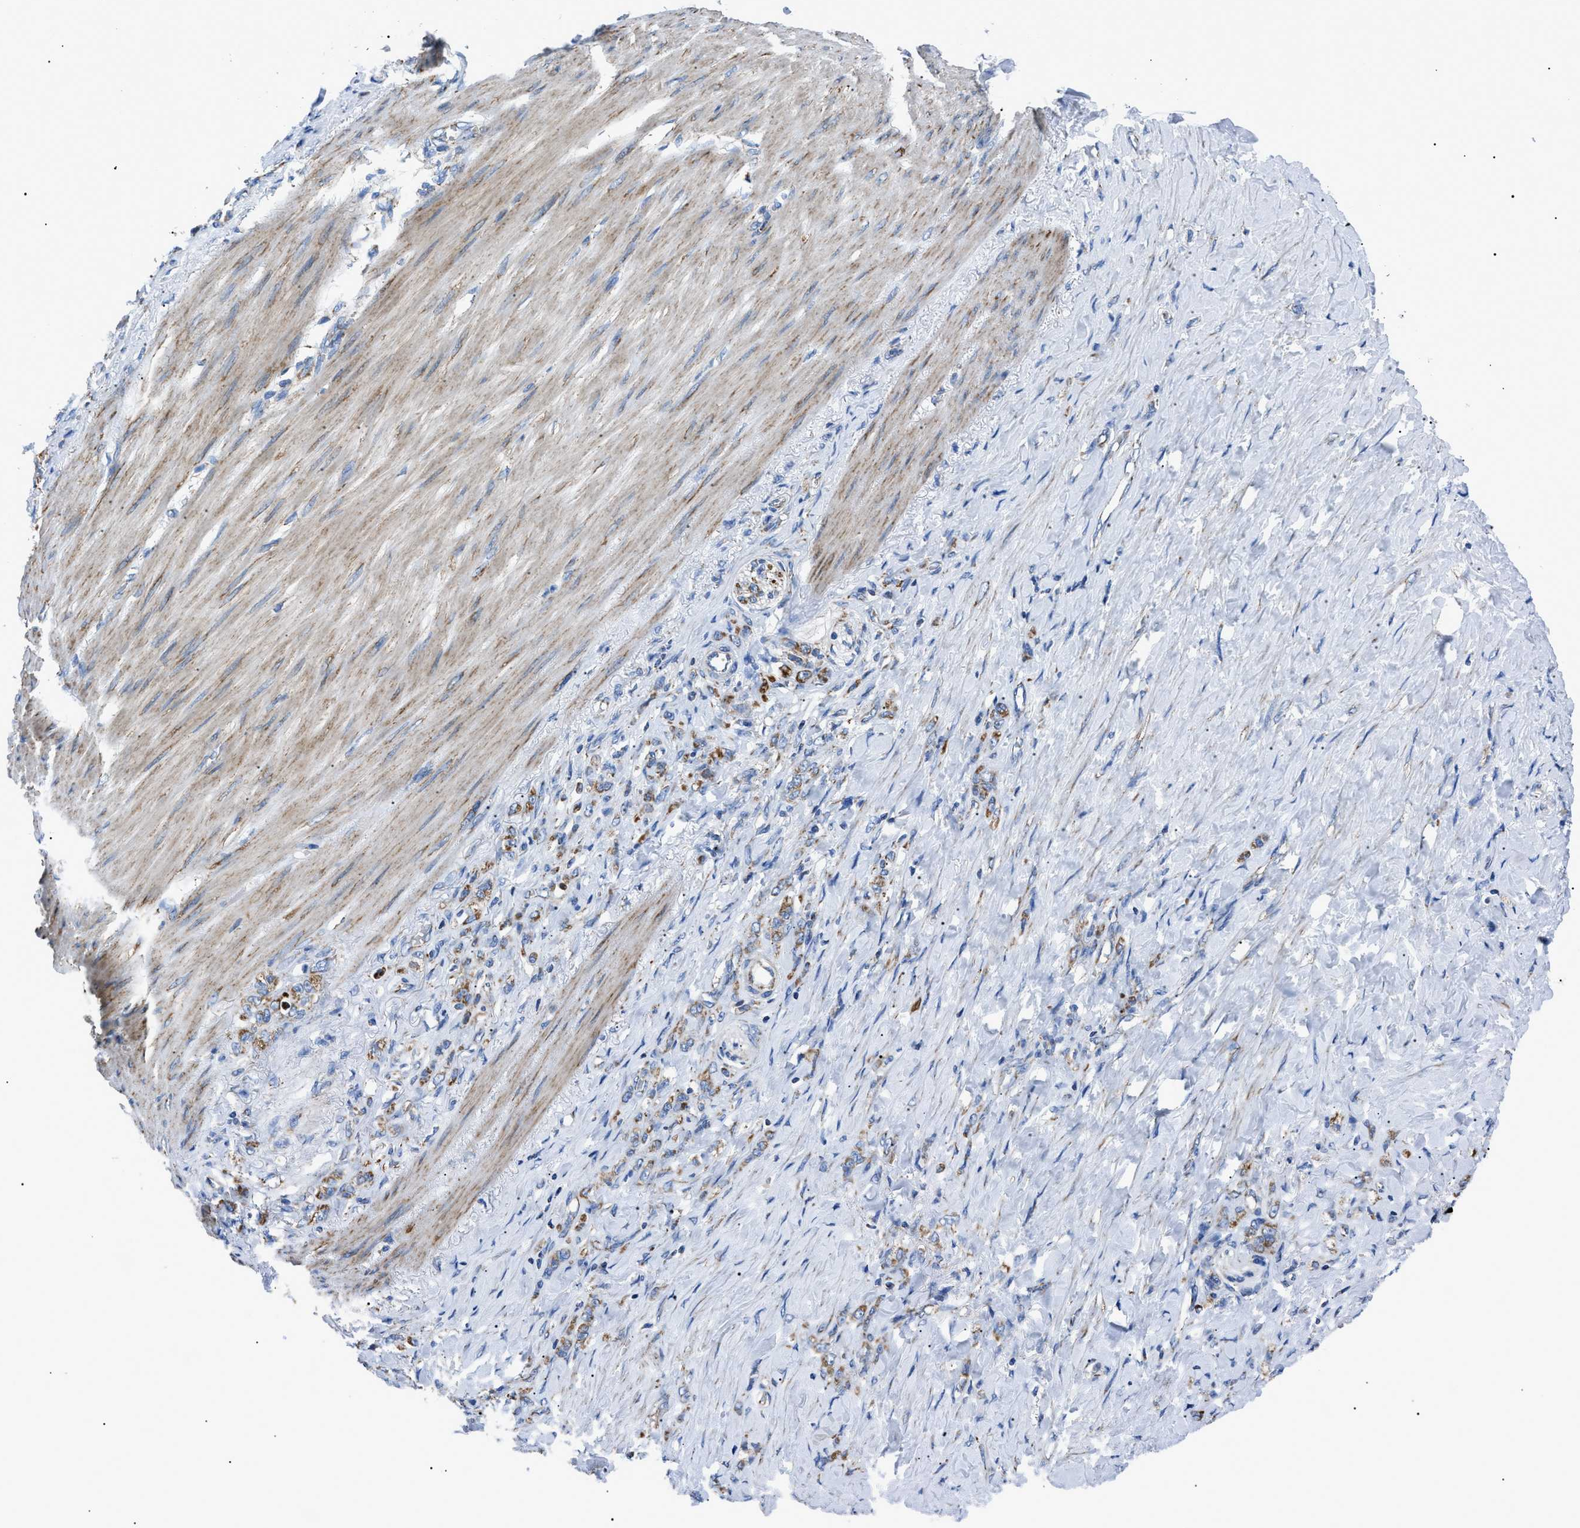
{"staining": {"intensity": "moderate", "quantity": ">75%", "location": "cytoplasmic/membranous"}, "tissue": "stomach cancer", "cell_type": "Tumor cells", "image_type": "cancer", "snomed": [{"axis": "morphology", "description": "Adenocarcinoma, NOS"}, {"axis": "topography", "description": "Stomach"}], "caption": "An image of stomach cancer (adenocarcinoma) stained for a protein displays moderate cytoplasmic/membranous brown staining in tumor cells. (DAB IHC, brown staining for protein, blue staining for nuclei).", "gene": "PHB2", "patient": {"sex": "male", "age": 82}}